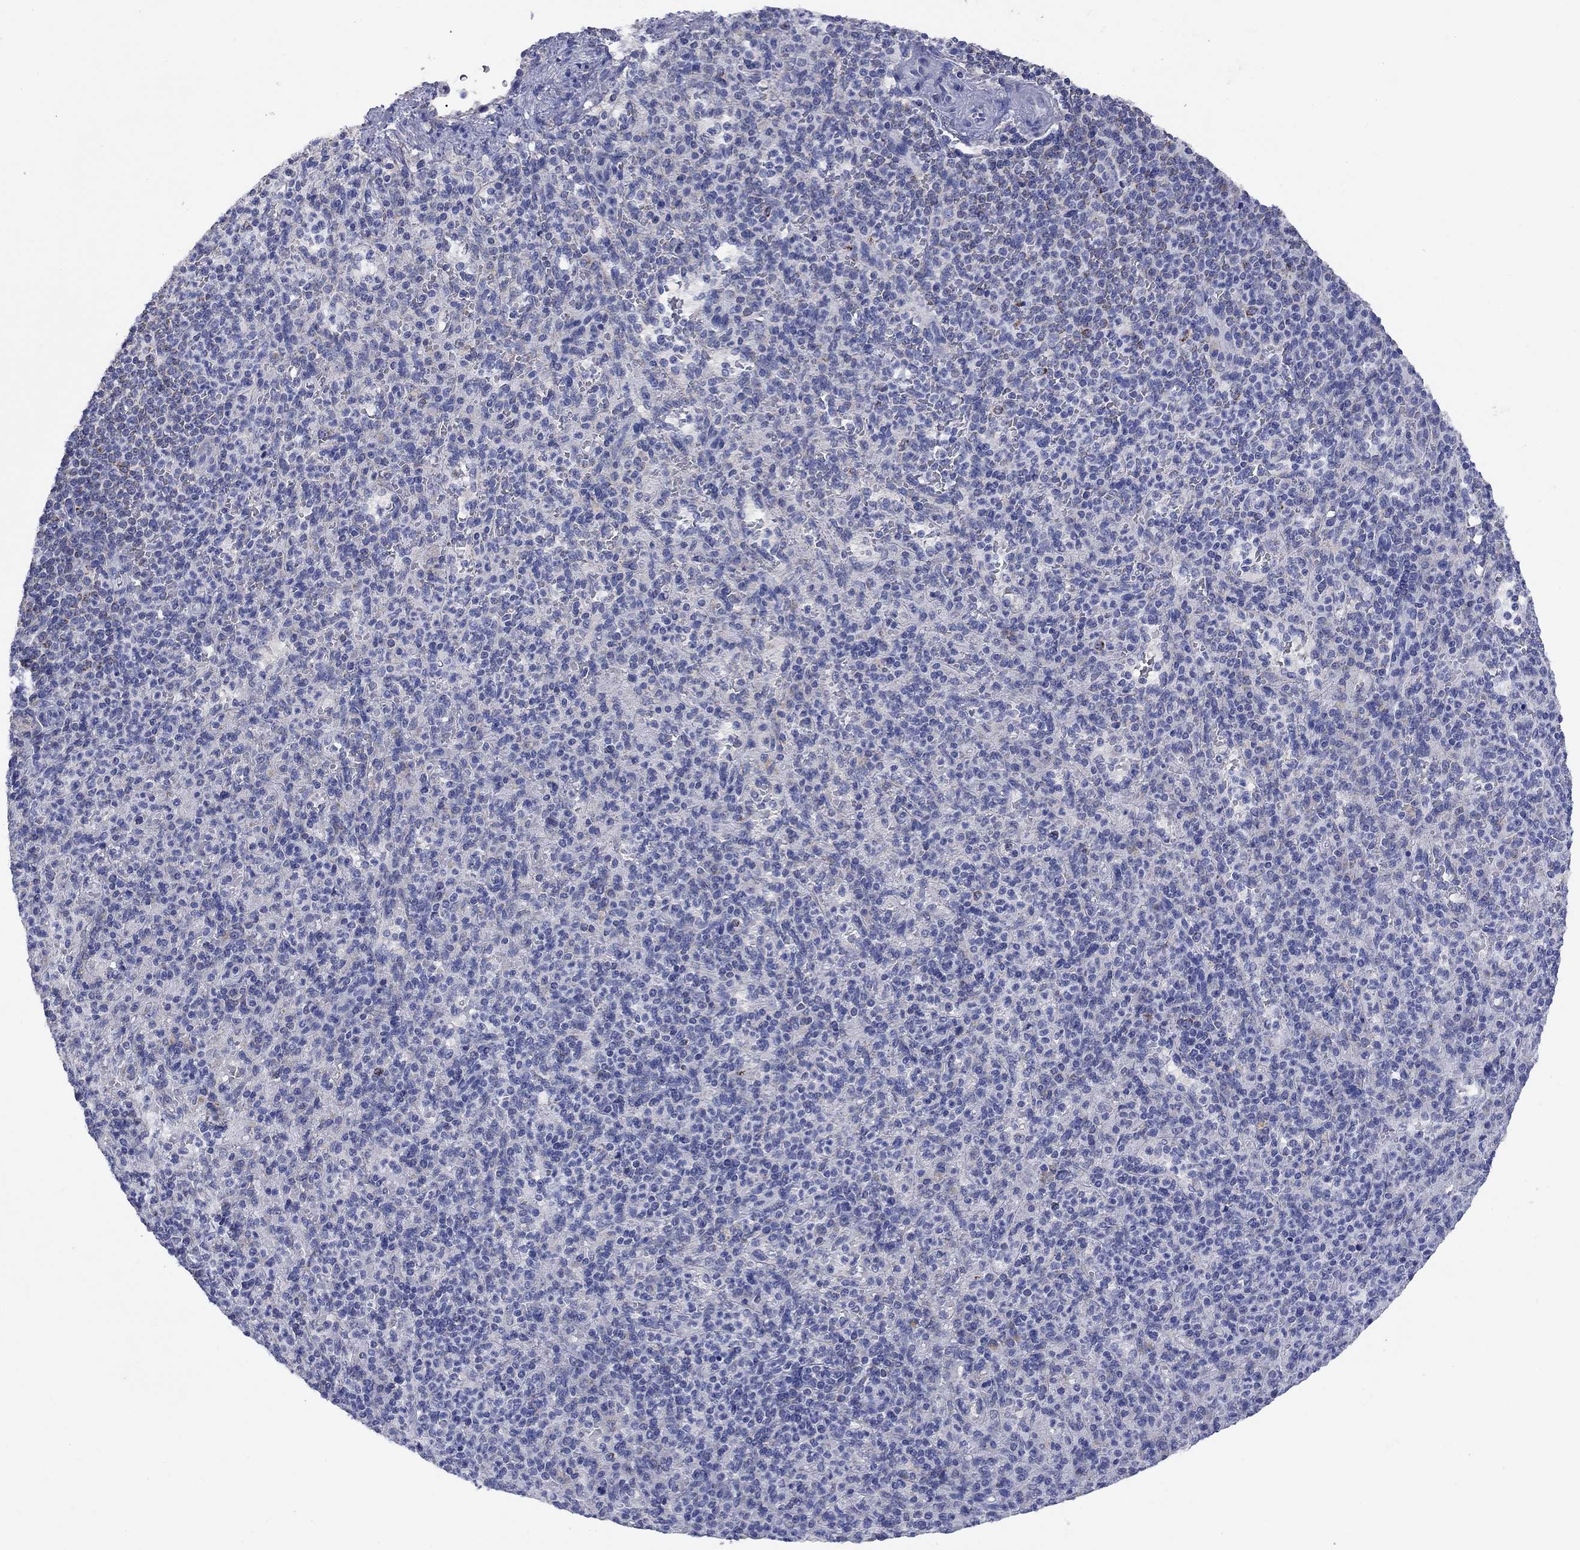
{"staining": {"intensity": "negative", "quantity": "none", "location": "none"}, "tissue": "spleen", "cell_type": "Cells in red pulp", "image_type": "normal", "snomed": [{"axis": "morphology", "description": "Normal tissue, NOS"}, {"axis": "topography", "description": "Spleen"}], "caption": "DAB (3,3'-diaminobenzidine) immunohistochemical staining of benign spleen exhibits no significant positivity in cells in red pulp. The staining was performed using DAB (3,3'-diaminobenzidine) to visualize the protein expression in brown, while the nuclei were stained in blue with hematoxylin (Magnification: 20x).", "gene": "CLVS1", "patient": {"sex": "female", "age": 74}}